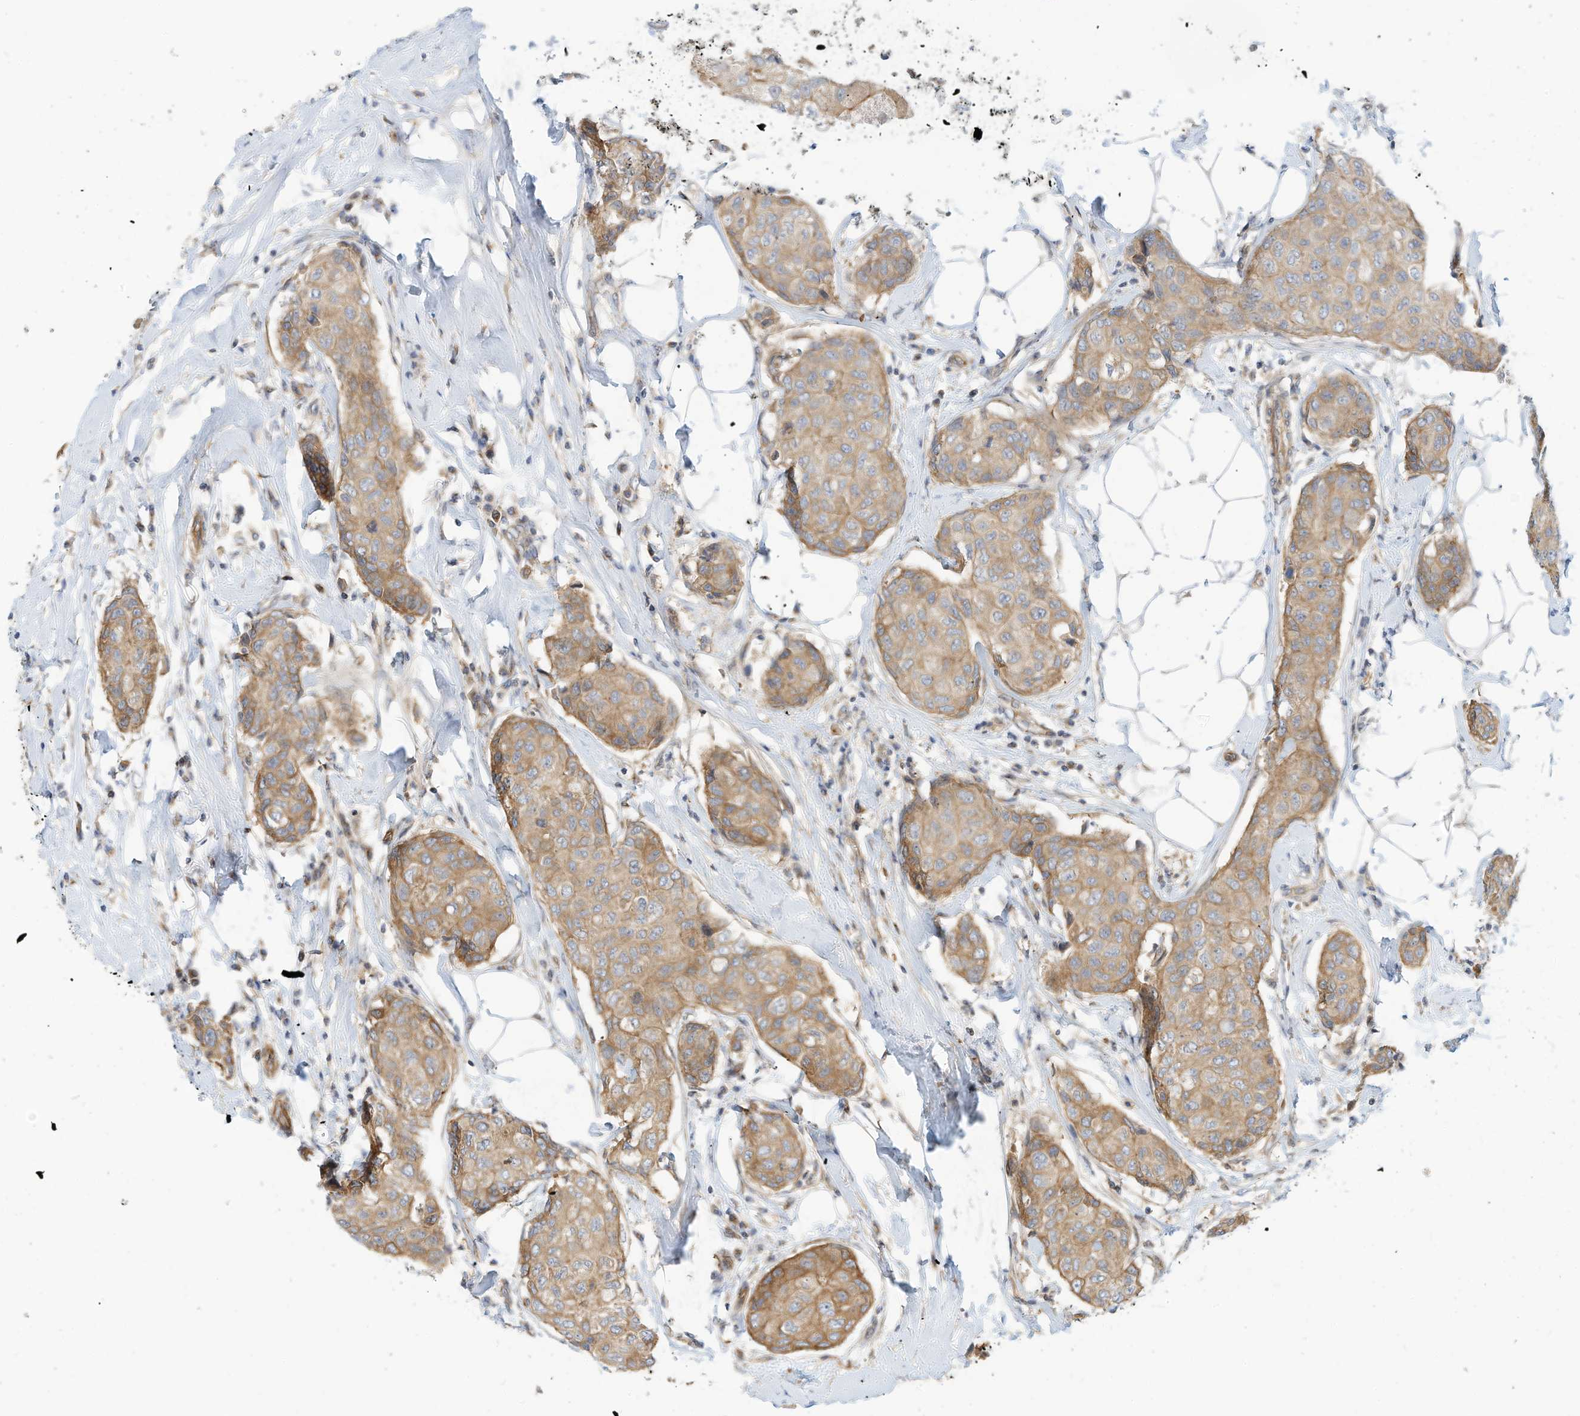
{"staining": {"intensity": "moderate", "quantity": ">75%", "location": "cytoplasmic/membranous"}, "tissue": "breast cancer", "cell_type": "Tumor cells", "image_type": "cancer", "snomed": [{"axis": "morphology", "description": "Duct carcinoma"}, {"axis": "topography", "description": "Breast"}], "caption": "Immunohistochemistry (IHC) micrograph of intraductal carcinoma (breast) stained for a protein (brown), which shows medium levels of moderate cytoplasmic/membranous staining in approximately >75% of tumor cells.", "gene": "OFD1", "patient": {"sex": "female", "age": 80}}